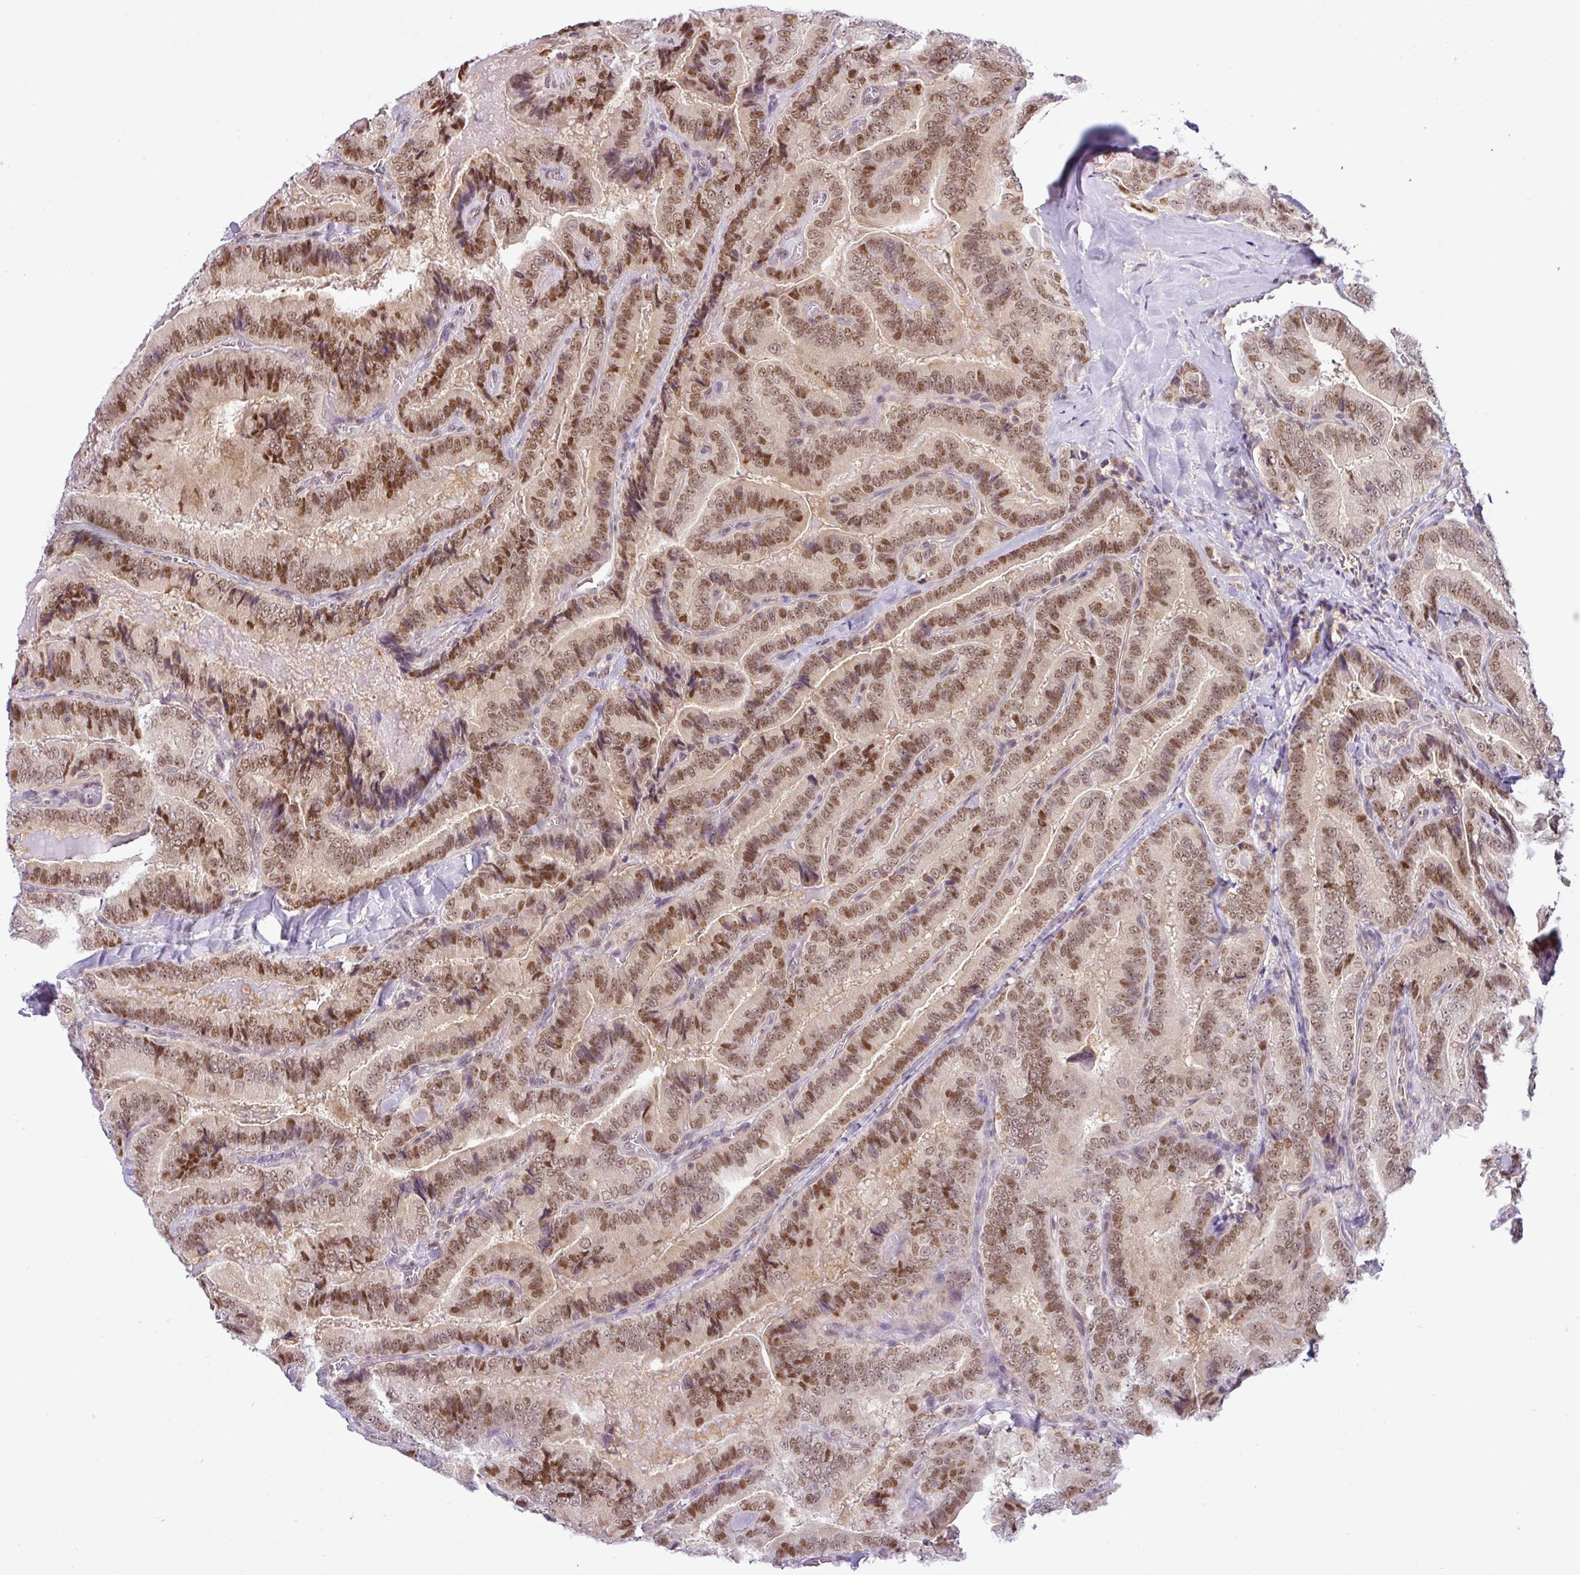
{"staining": {"intensity": "moderate", "quantity": "25%-75%", "location": "nuclear"}, "tissue": "thyroid cancer", "cell_type": "Tumor cells", "image_type": "cancer", "snomed": [{"axis": "morphology", "description": "Papillary adenocarcinoma, NOS"}, {"axis": "topography", "description": "Thyroid gland"}], "caption": "Human papillary adenocarcinoma (thyroid) stained for a protein (brown) reveals moderate nuclear positive staining in approximately 25%-75% of tumor cells.", "gene": "NDUFB2", "patient": {"sex": "male", "age": 61}}